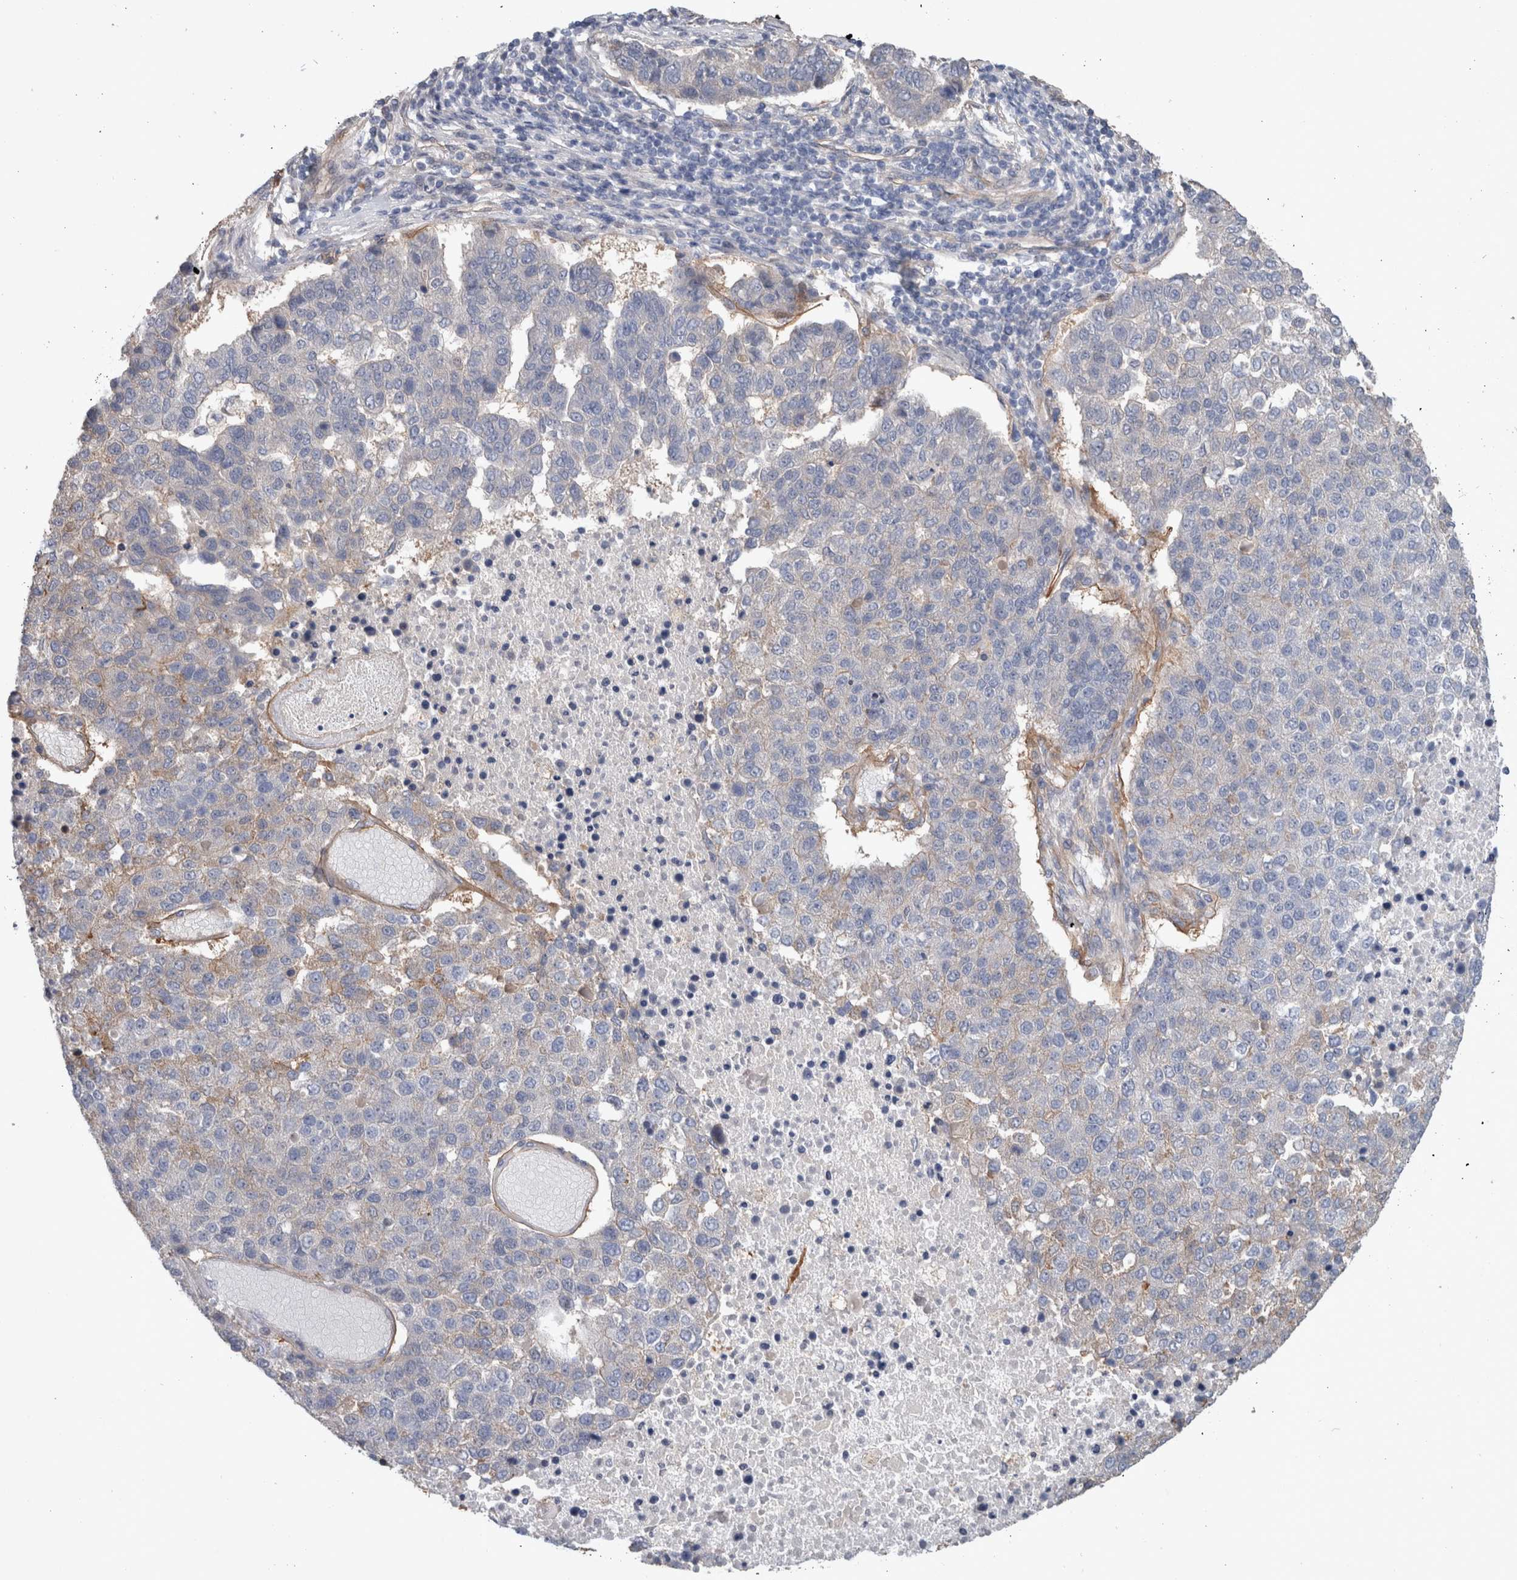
{"staining": {"intensity": "weak", "quantity": "25%-75%", "location": "cytoplasmic/membranous"}, "tissue": "pancreatic cancer", "cell_type": "Tumor cells", "image_type": "cancer", "snomed": [{"axis": "morphology", "description": "Adenocarcinoma, NOS"}, {"axis": "topography", "description": "Pancreas"}], "caption": "Weak cytoplasmic/membranous staining is appreciated in about 25%-75% of tumor cells in adenocarcinoma (pancreatic).", "gene": "BCAM", "patient": {"sex": "female", "age": 61}}